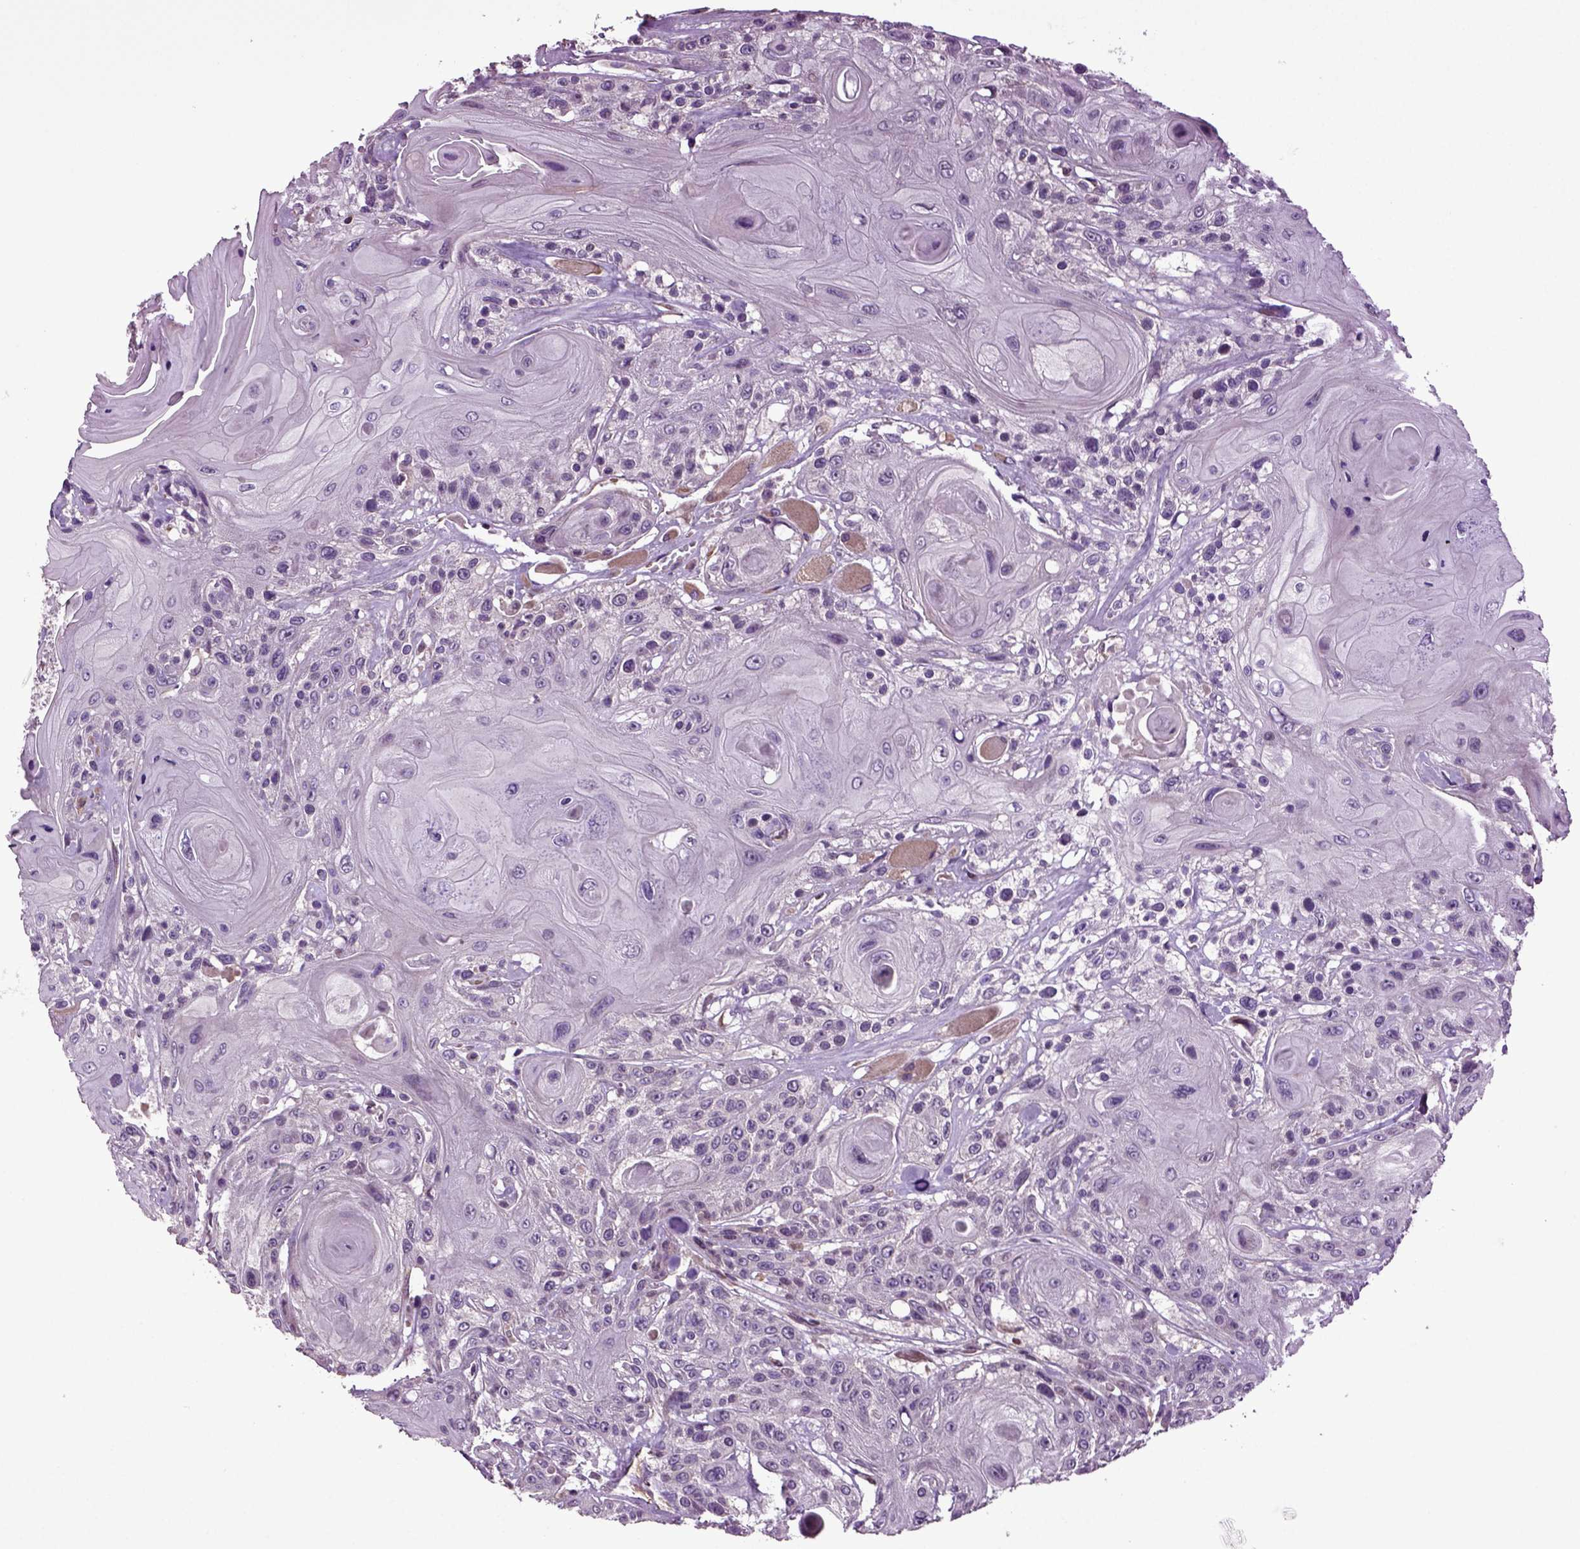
{"staining": {"intensity": "negative", "quantity": "none", "location": "none"}, "tissue": "head and neck cancer", "cell_type": "Tumor cells", "image_type": "cancer", "snomed": [{"axis": "morphology", "description": "Squamous cell carcinoma, NOS"}, {"axis": "topography", "description": "Head-Neck"}], "caption": "High power microscopy image of an IHC photomicrograph of head and neck cancer, revealing no significant expression in tumor cells.", "gene": "HAGHL", "patient": {"sex": "female", "age": 59}}